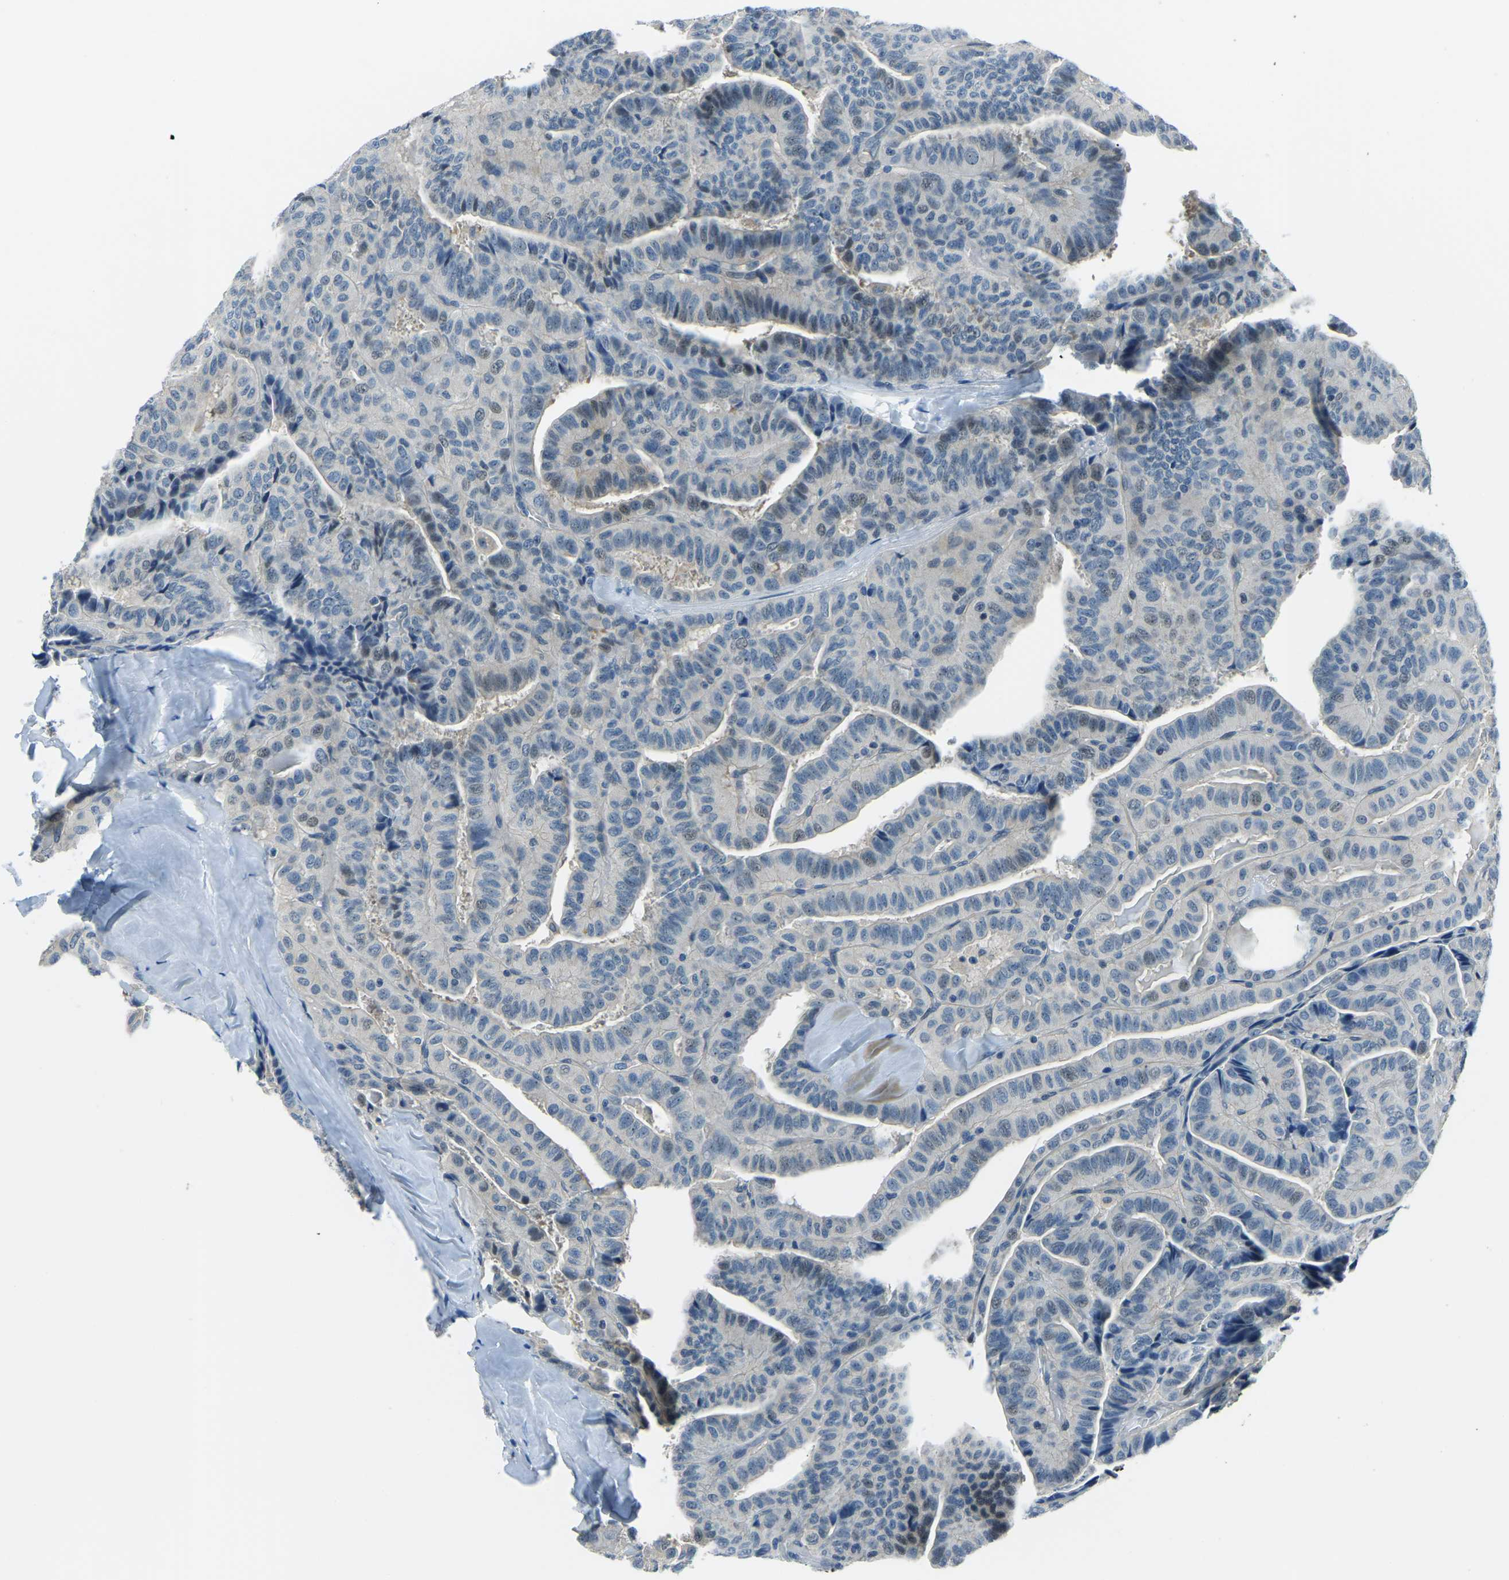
{"staining": {"intensity": "weak", "quantity": "<25%", "location": "nuclear"}, "tissue": "thyroid cancer", "cell_type": "Tumor cells", "image_type": "cancer", "snomed": [{"axis": "morphology", "description": "Papillary adenocarcinoma, NOS"}, {"axis": "topography", "description": "Thyroid gland"}], "caption": "Tumor cells show no significant expression in papillary adenocarcinoma (thyroid).", "gene": "RRP1", "patient": {"sex": "male", "age": 77}}